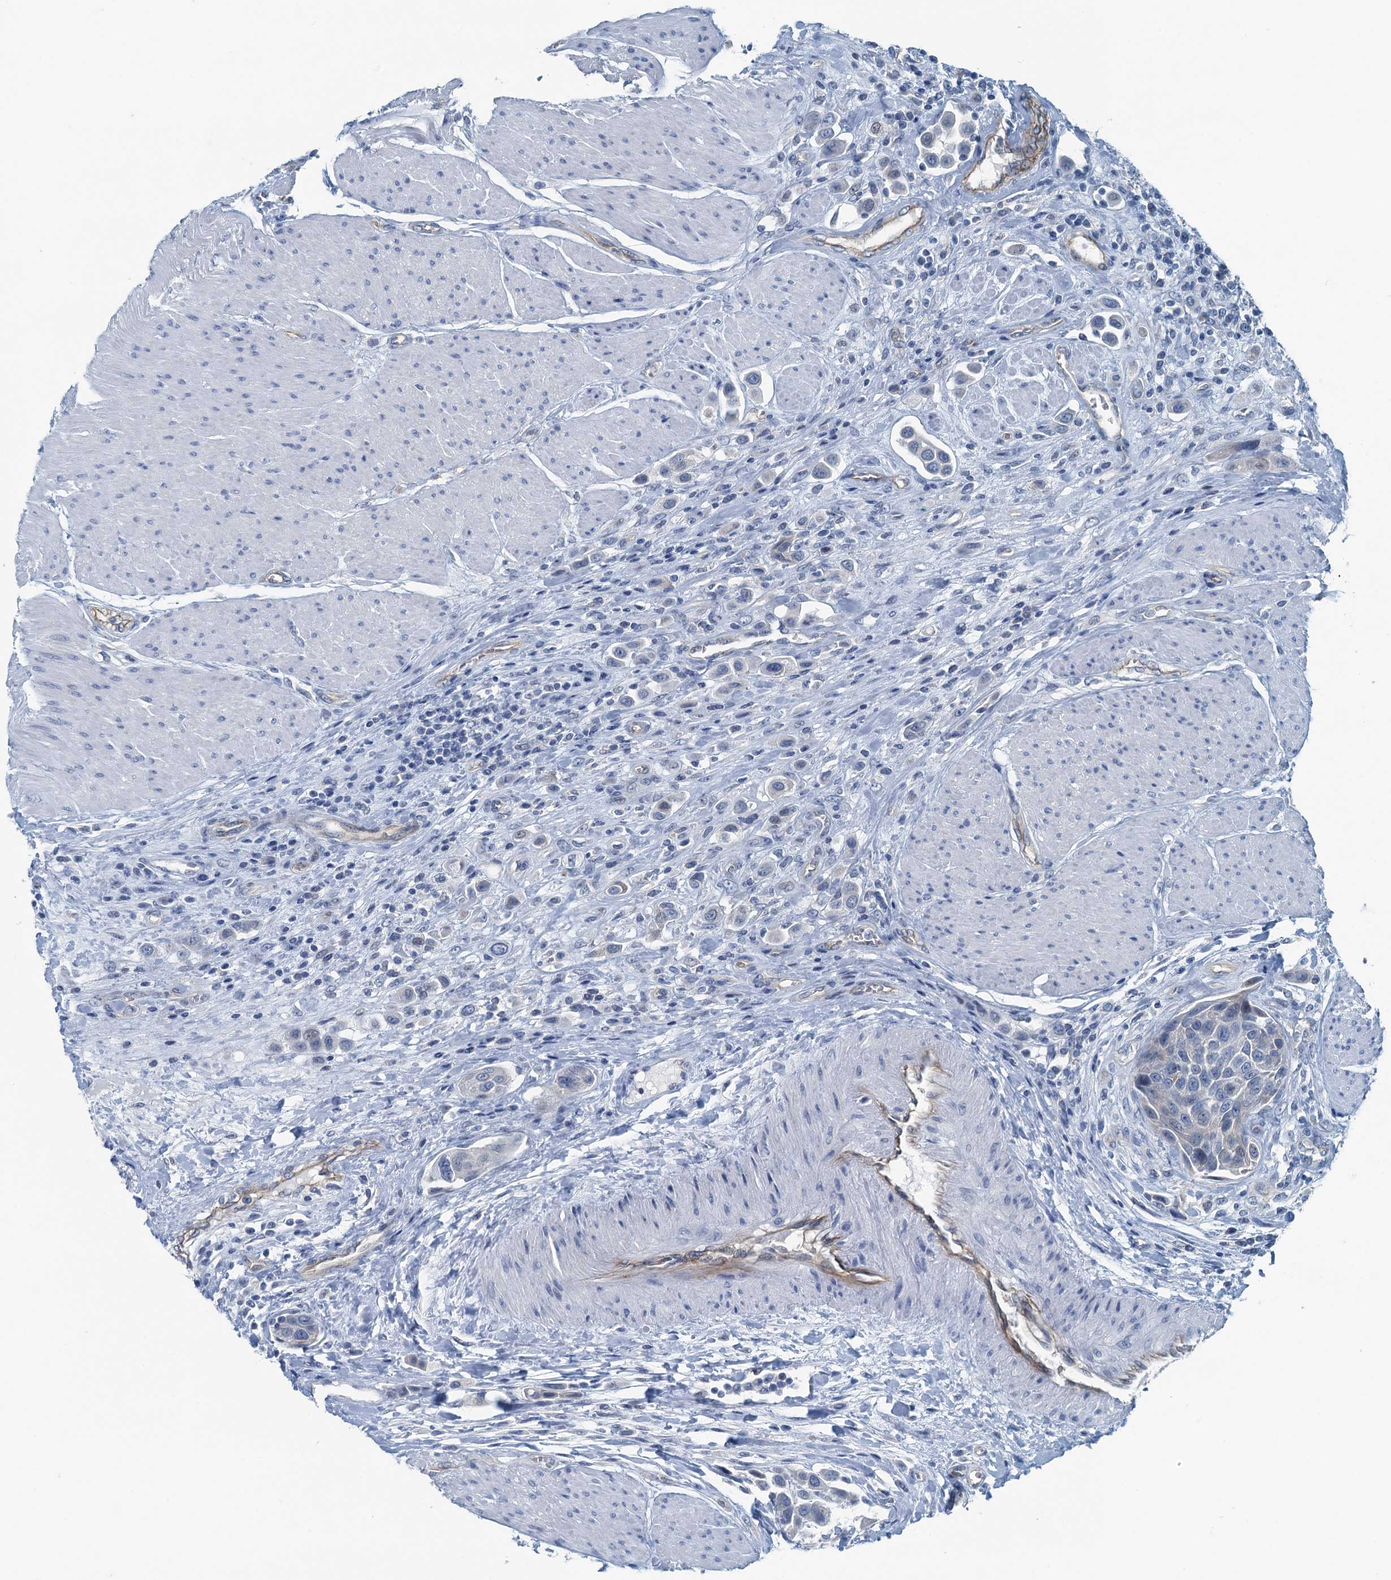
{"staining": {"intensity": "negative", "quantity": "none", "location": "none"}, "tissue": "urothelial cancer", "cell_type": "Tumor cells", "image_type": "cancer", "snomed": [{"axis": "morphology", "description": "Urothelial carcinoma, High grade"}, {"axis": "topography", "description": "Urinary bladder"}], "caption": "Urothelial cancer stained for a protein using immunohistochemistry (IHC) reveals no expression tumor cells.", "gene": "GFOD2", "patient": {"sex": "male", "age": 50}}